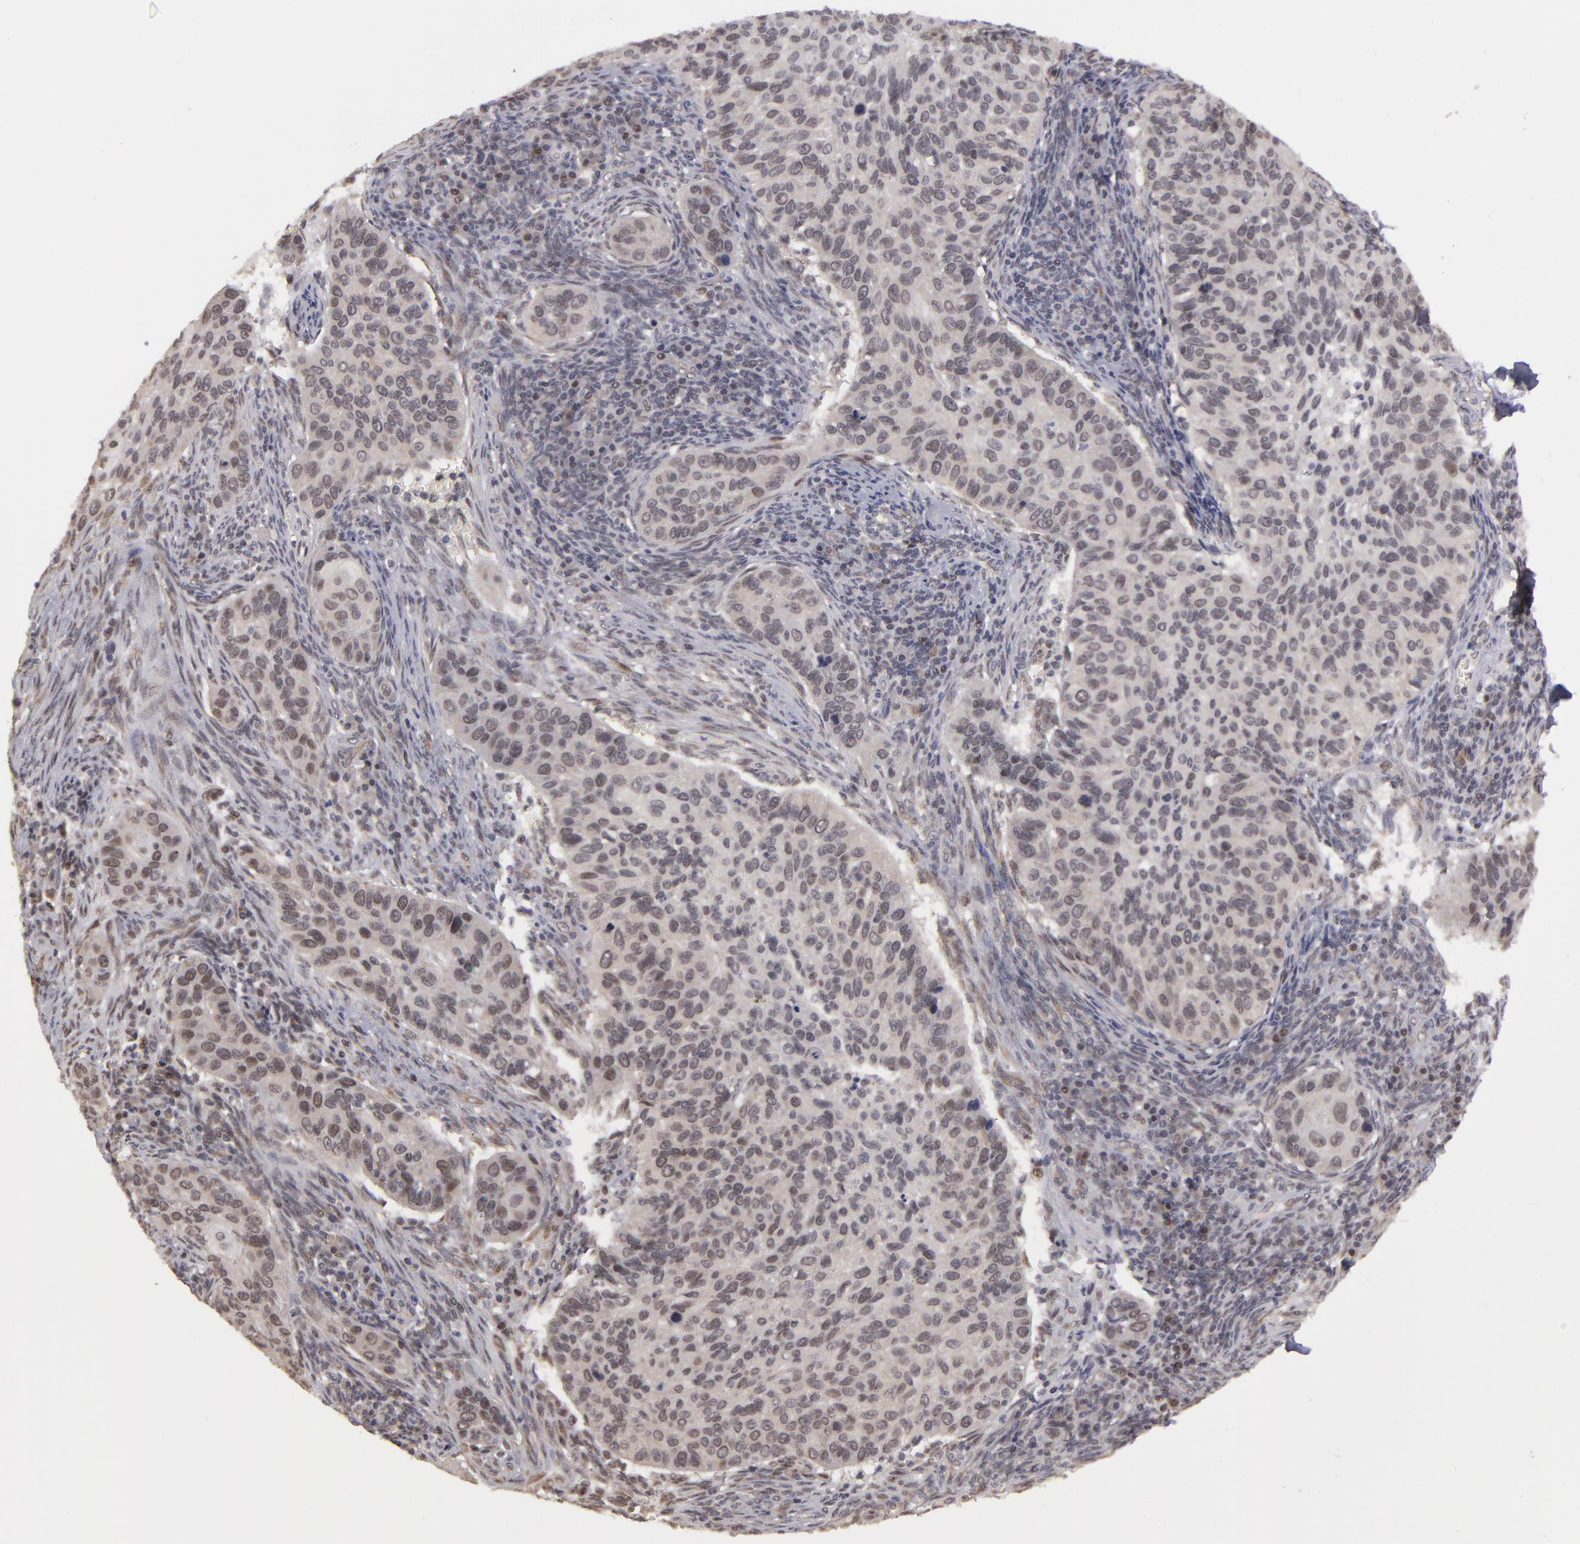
{"staining": {"intensity": "weak", "quantity": "<25%", "location": "nuclear"}, "tissue": "cervical cancer", "cell_type": "Tumor cells", "image_type": "cancer", "snomed": [{"axis": "morphology", "description": "Adenocarcinoma, NOS"}, {"axis": "topography", "description": "Cervix"}], "caption": "Immunohistochemical staining of cervical cancer shows no significant positivity in tumor cells.", "gene": "ZNF133", "patient": {"sex": "female", "age": 29}}